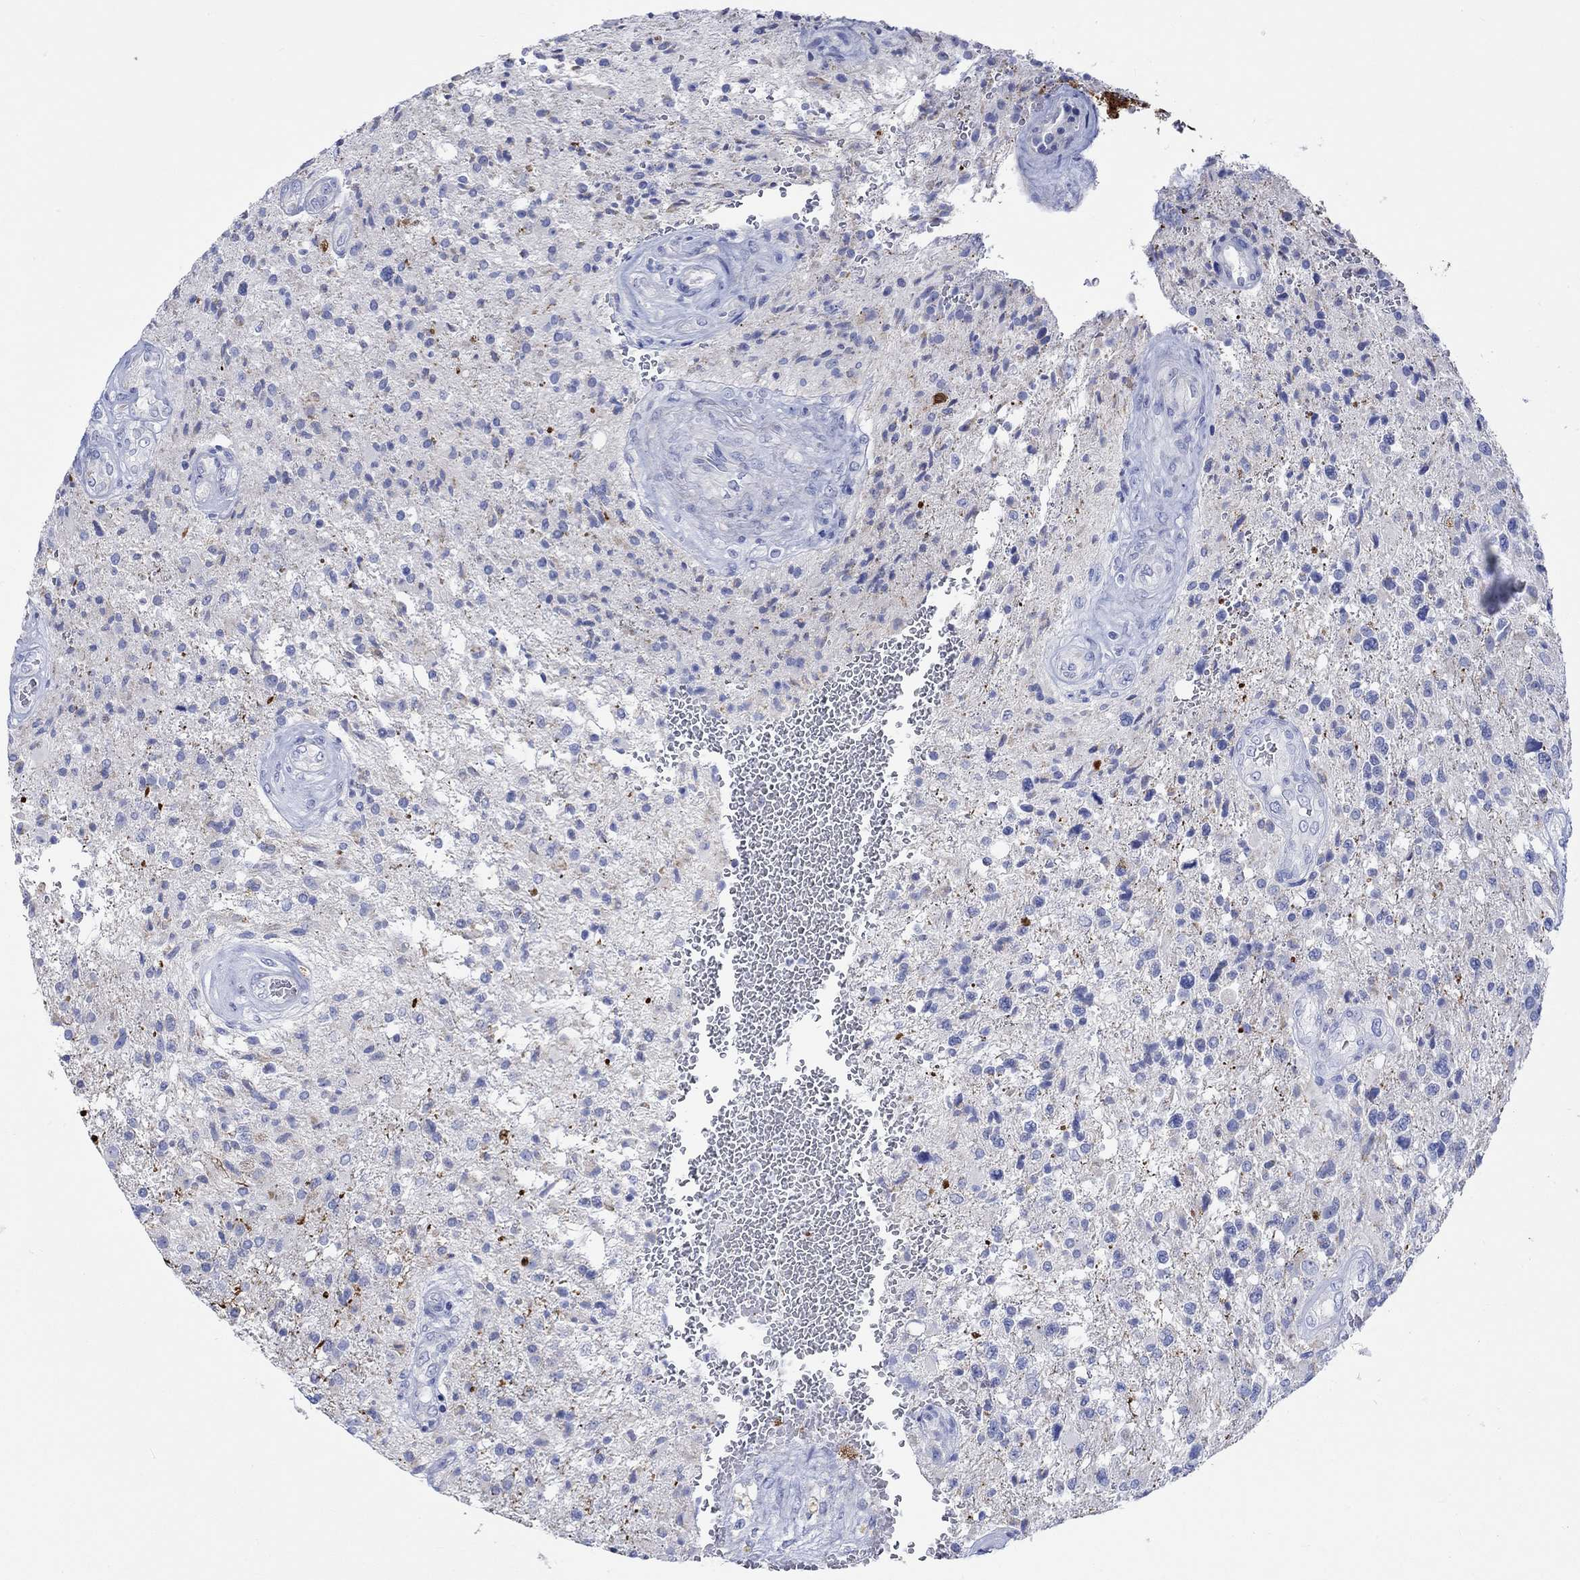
{"staining": {"intensity": "negative", "quantity": "none", "location": "none"}, "tissue": "glioma", "cell_type": "Tumor cells", "image_type": "cancer", "snomed": [{"axis": "morphology", "description": "Glioma, malignant, High grade"}, {"axis": "topography", "description": "Brain"}], "caption": "The IHC micrograph has no significant positivity in tumor cells of glioma tissue.", "gene": "CPLX2", "patient": {"sex": "male", "age": 56}}